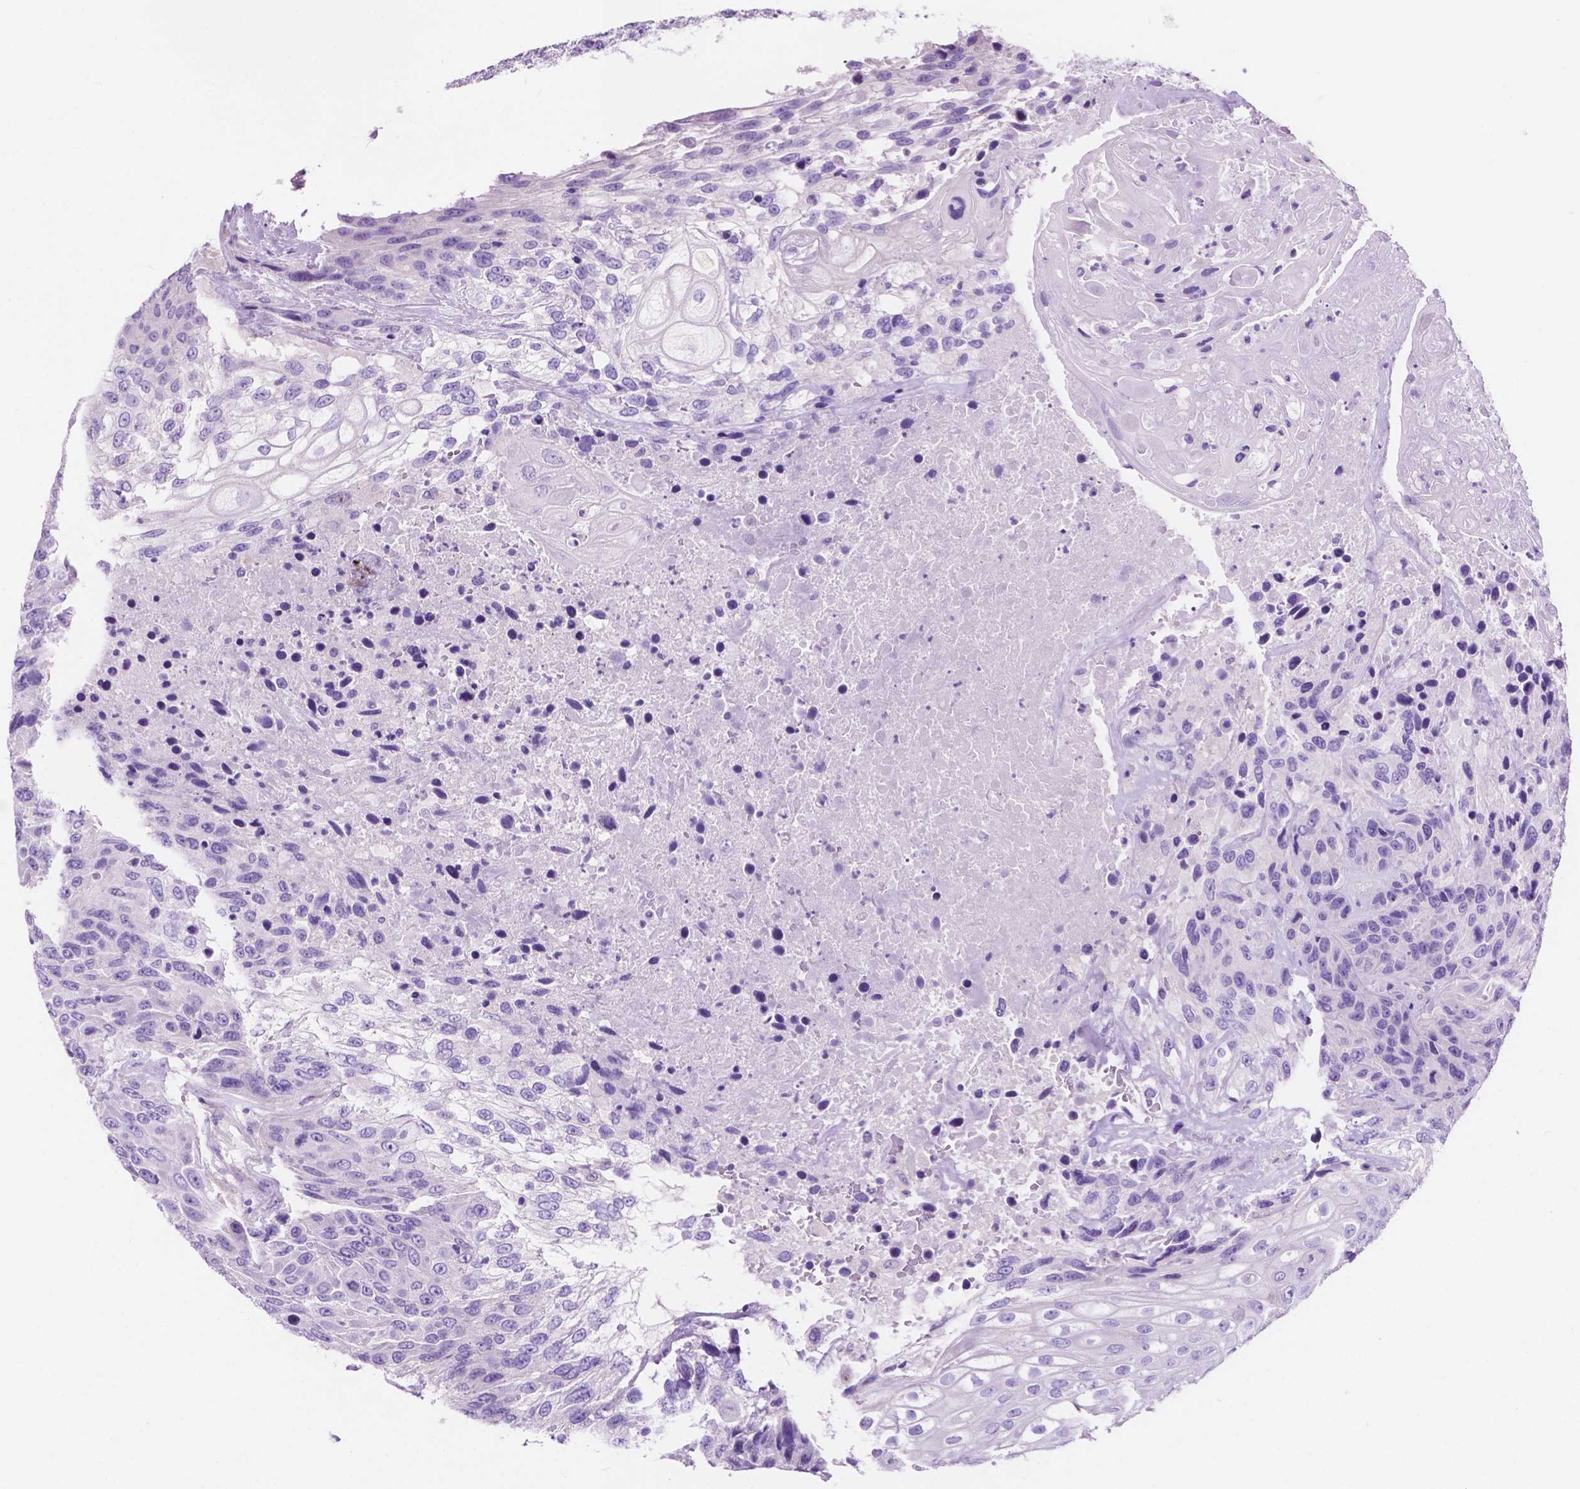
{"staining": {"intensity": "negative", "quantity": "none", "location": "none"}, "tissue": "urothelial cancer", "cell_type": "Tumor cells", "image_type": "cancer", "snomed": [{"axis": "morphology", "description": "Urothelial carcinoma, High grade"}, {"axis": "topography", "description": "Urinary bladder"}], "caption": "Urothelial cancer was stained to show a protein in brown. There is no significant staining in tumor cells.", "gene": "IGFN1", "patient": {"sex": "female", "age": 70}}